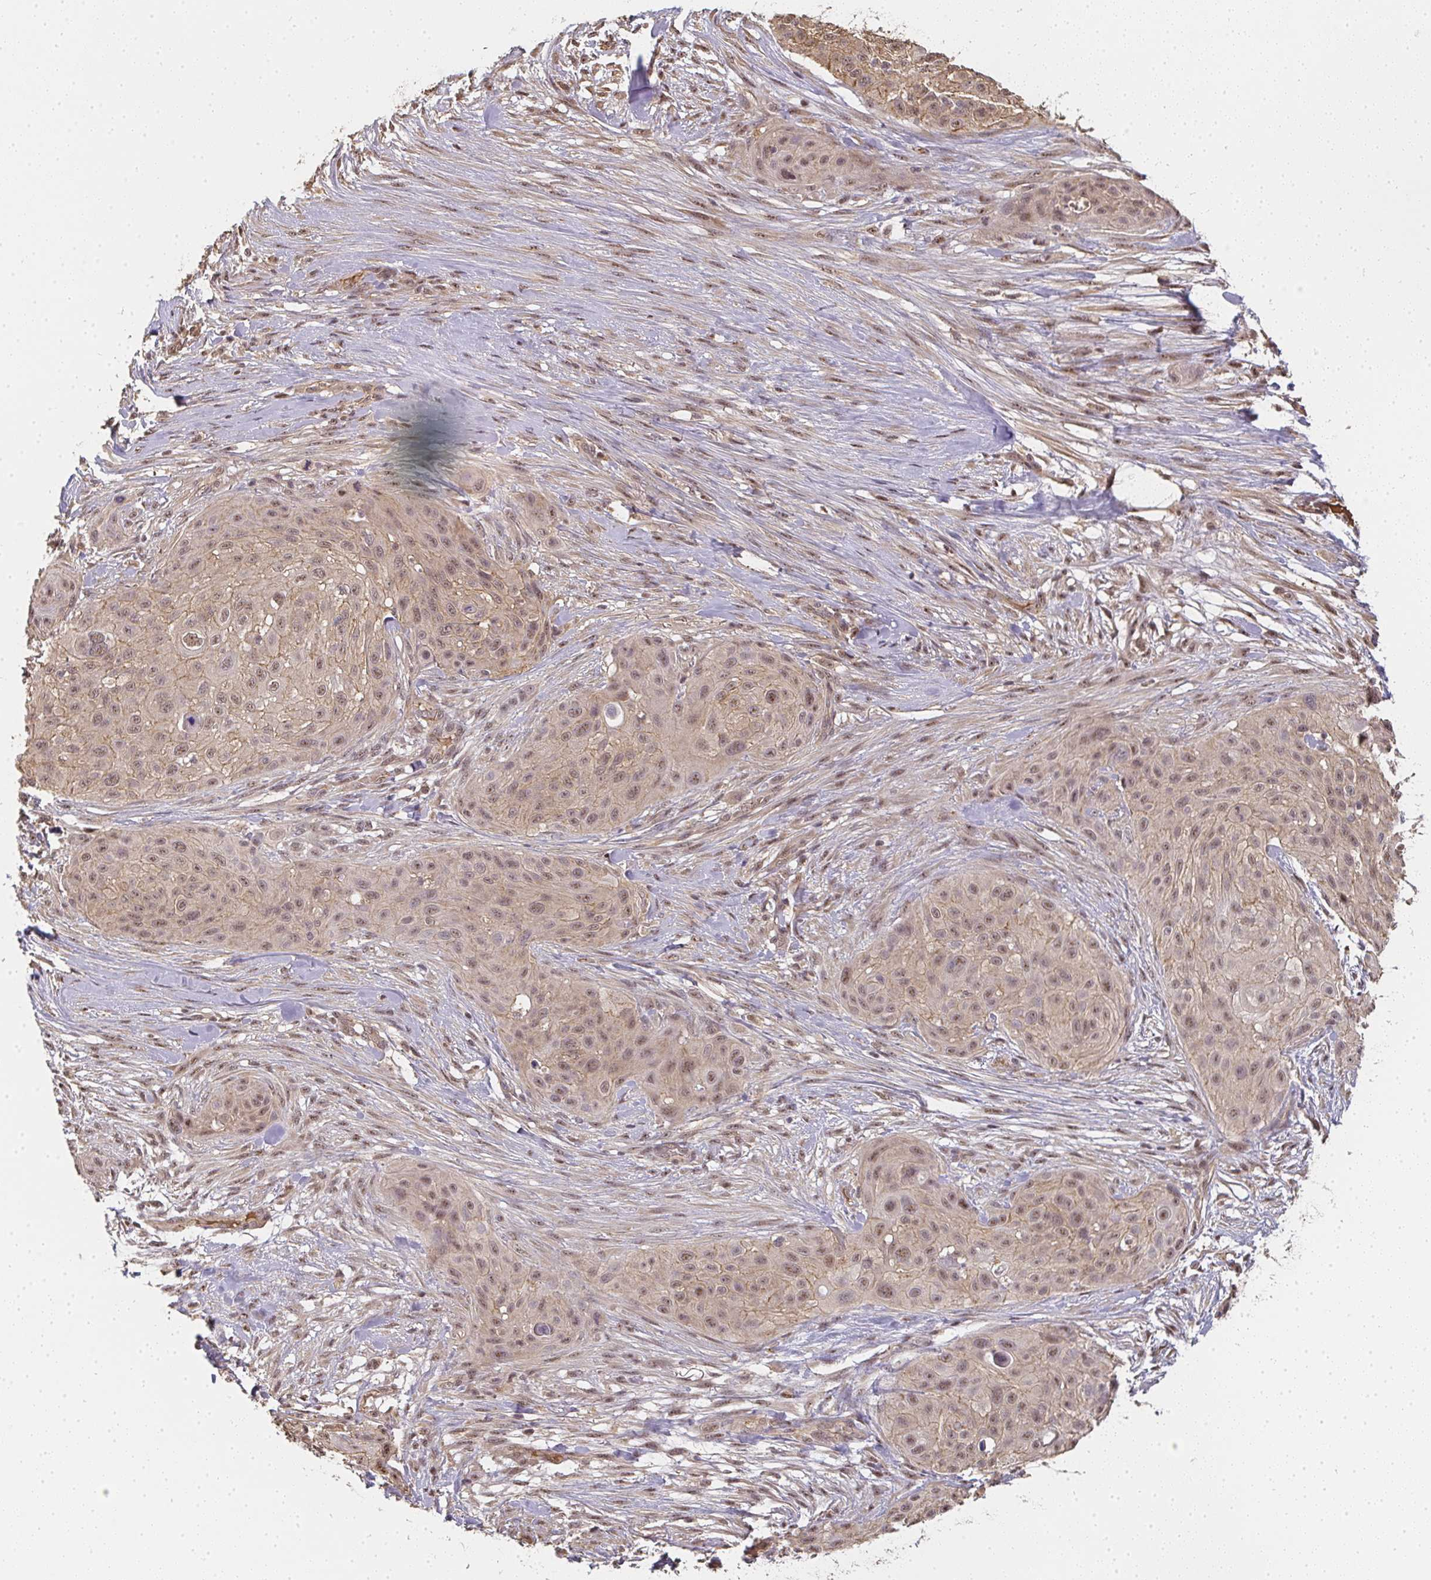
{"staining": {"intensity": "weak", "quantity": ">75%", "location": "cytoplasmic/membranous,nuclear"}, "tissue": "skin cancer", "cell_type": "Tumor cells", "image_type": "cancer", "snomed": [{"axis": "morphology", "description": "Squamous cell carcinoma, NOS"}, {"axis": "topography", "description": "Skin"}], "caption": "Immunohistochemical staining of skin squamous cell carcinoma displays low levels of weak cytoplasmic/membranous and nuclear protein positivity in approximately >75% of tumor cells. (DAB = brown stain, brightfield microscopy at high magnification).", "gene": "SLC35B3", "patient": {"sex": "female", "age": 87}}